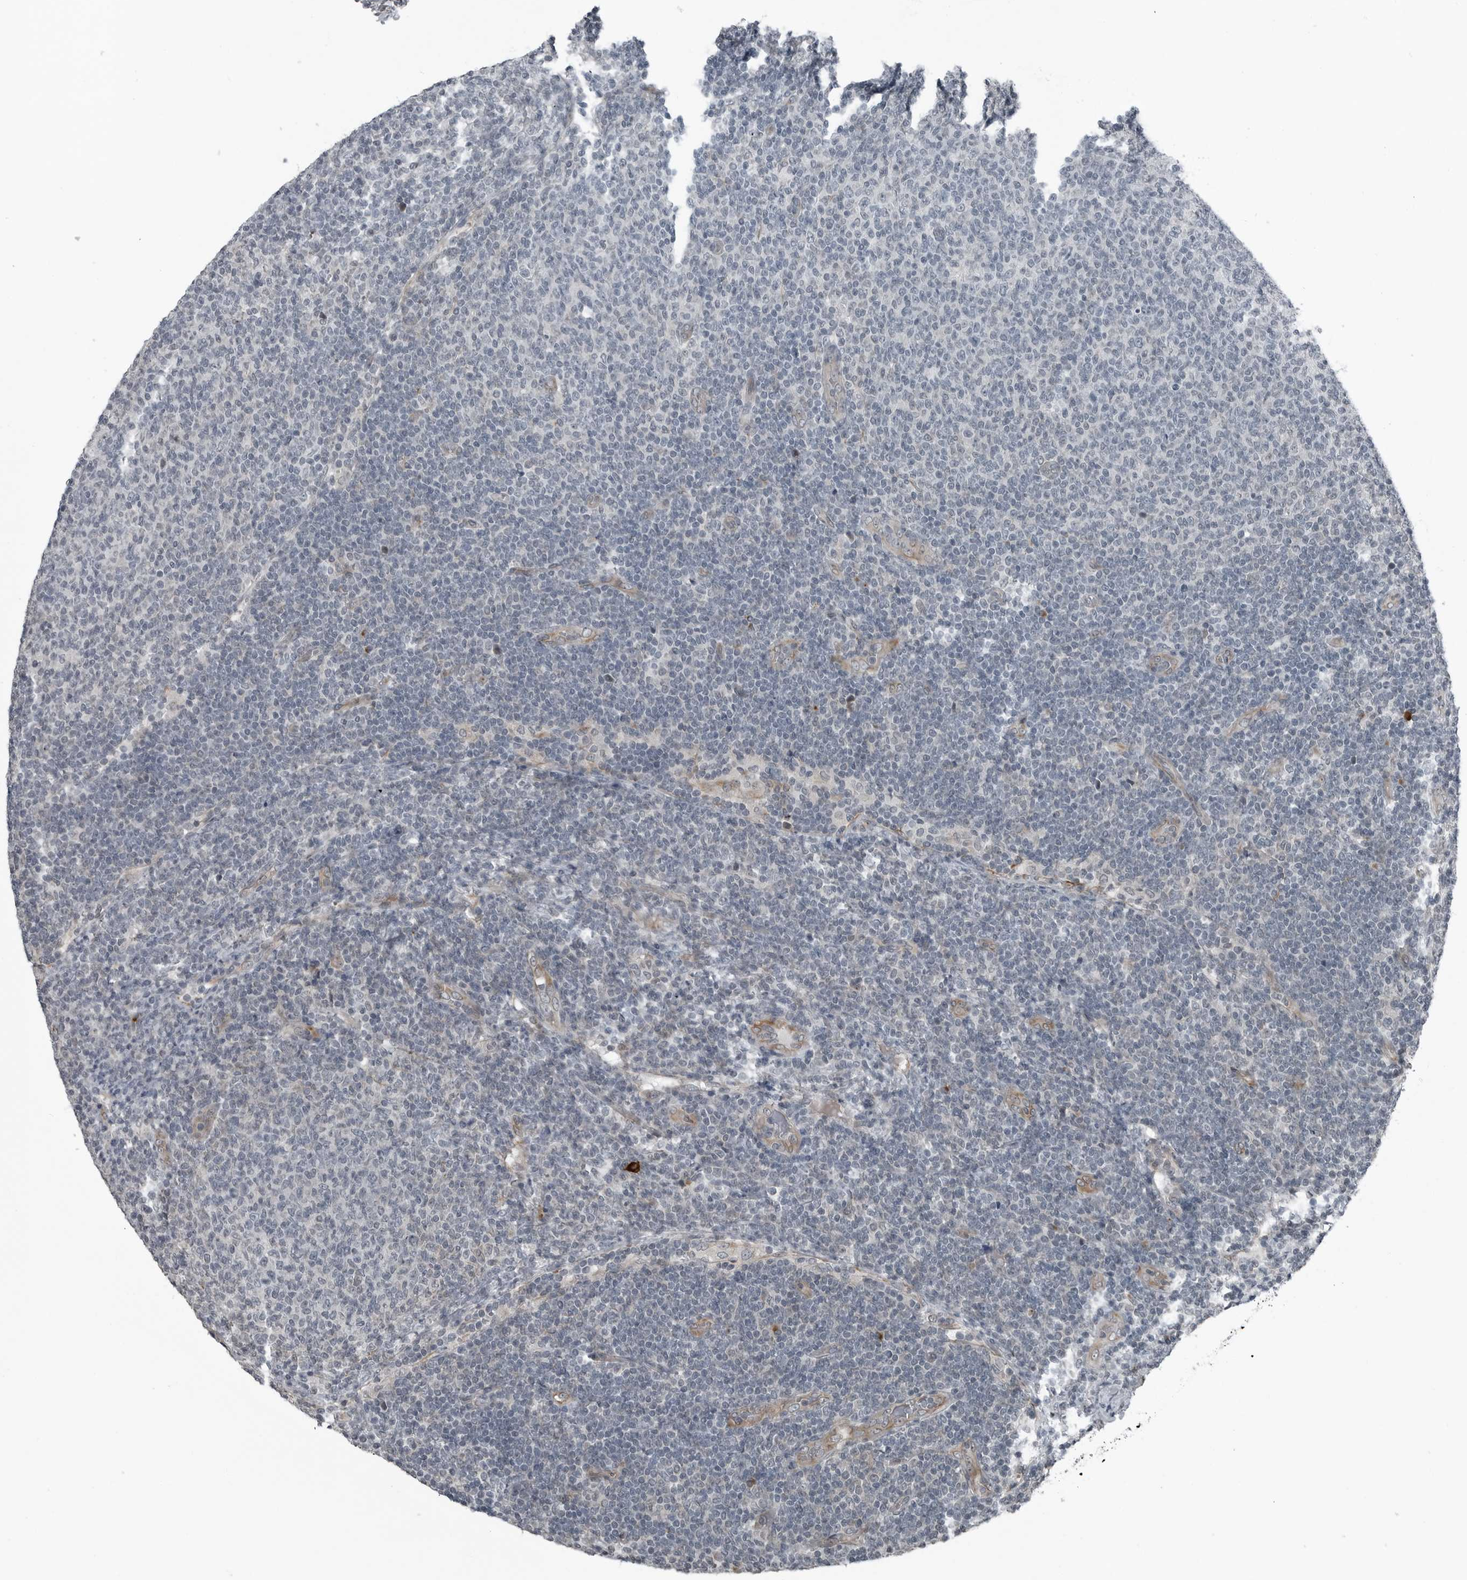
{"staining": {"intensity": "negative", "quantity": "none", "location": "none"}, "tissue": "lymphoma", "cell_type": "Tumor cells", "image_type": "cancer", "snomed": [{"axis": "morphology", "description": "Malignant lymphoma, non-Hodgkin's type, Low grade"}, {"axis": "topography", "description": "Lymph node"}], "caption": "Human low-grade malignant lymphoma, non-Hodgkin's type stained for a protein using immunohistochemistry exhibits no staining in tumor cells.", "gene": "GAK", "patient": {"sex": "male", "age": 66}}